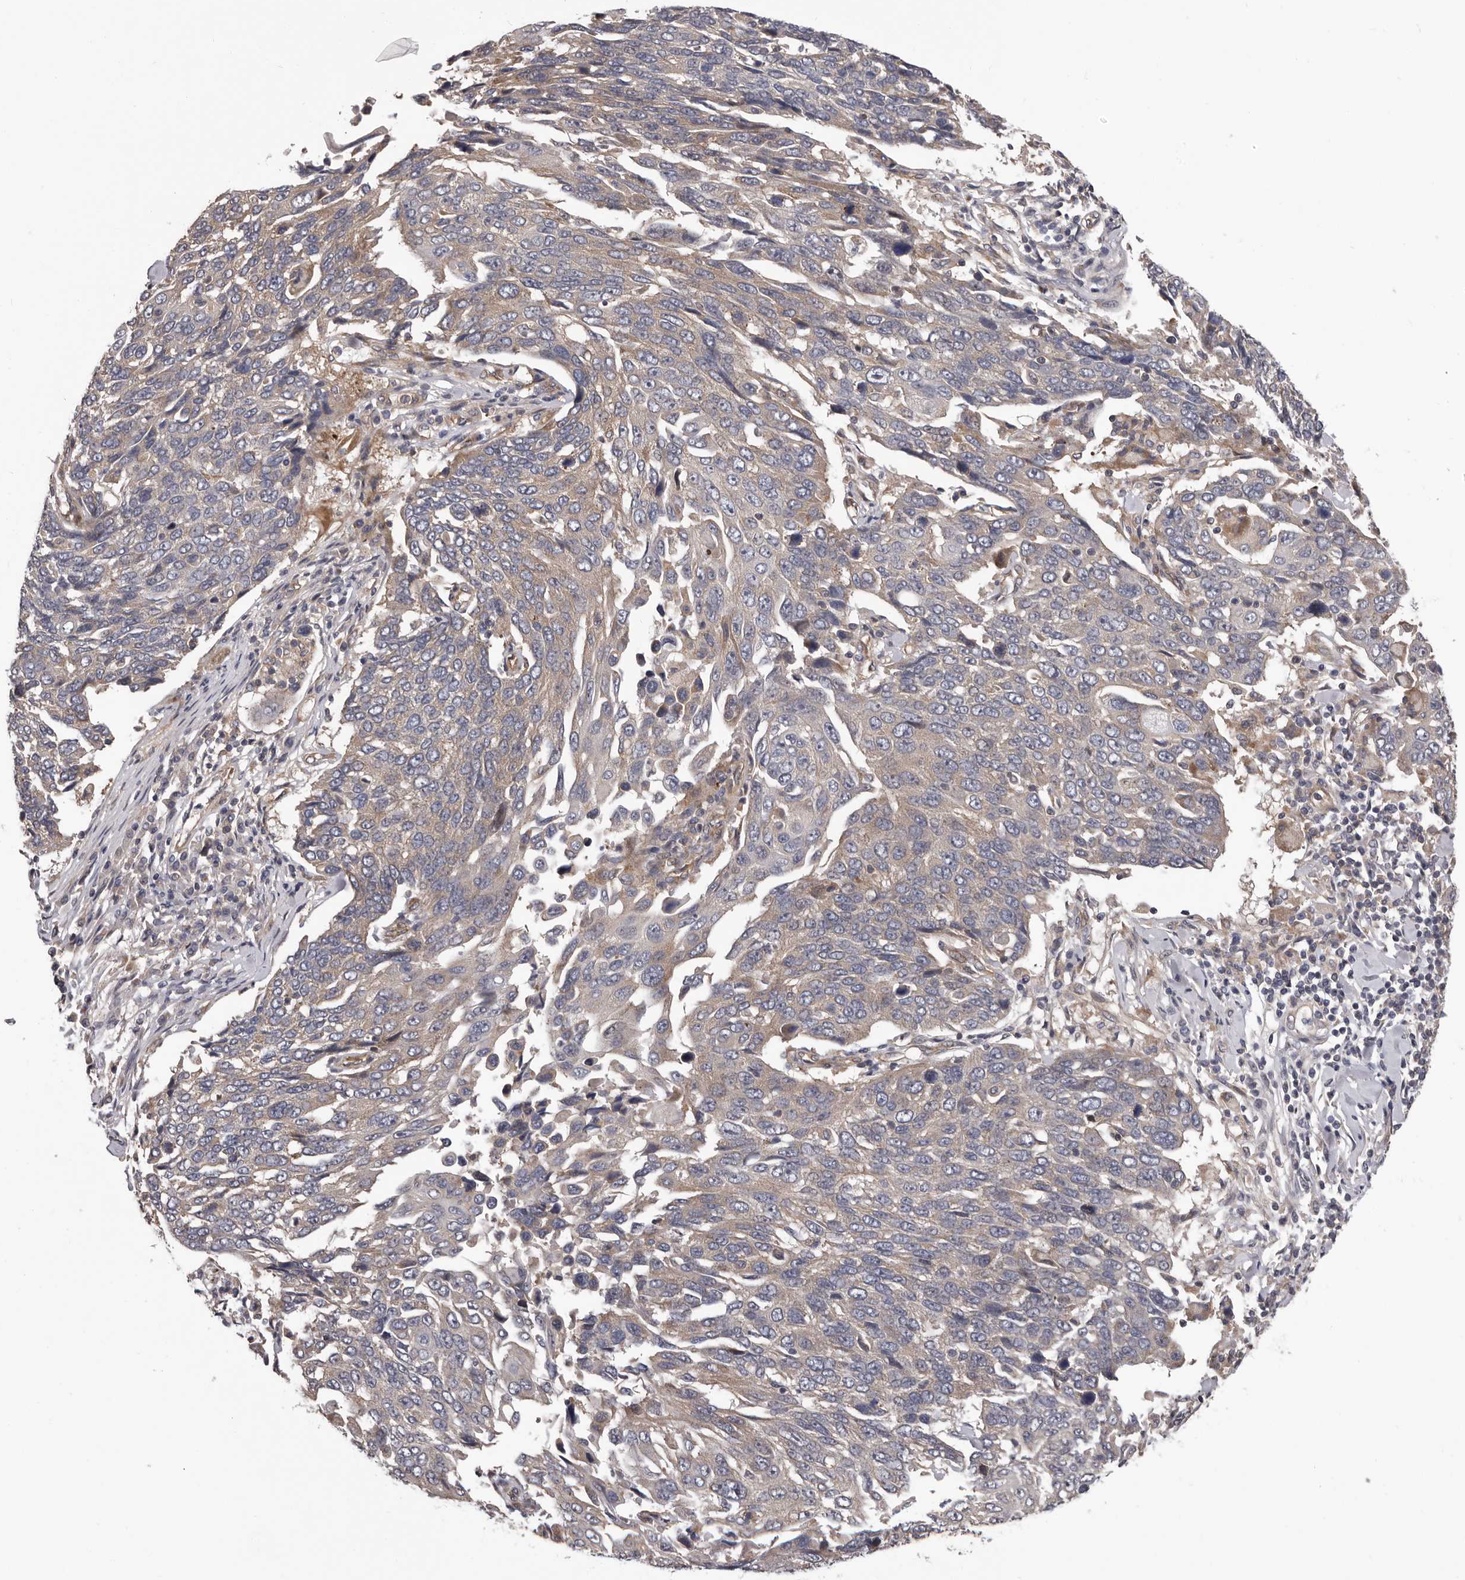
{"staining": {"intensity": "negative", "quantity": "none", "location": "none"}, "tissue": "lung cancer", "cell_type": "Tumor cells", "image_type": "cancer", "snomed": [{"axis": "morphology", "description": "Squamous cell carcinoma, NOS"}, {"axis": "topography", "description": "Lung"}], "caption": "Lung cancer stained for a protein using immunohistochemistry shows no positivity tumor cells.", "gene": "VPS37A", "patient": {"sex": "male", "age": 66}}